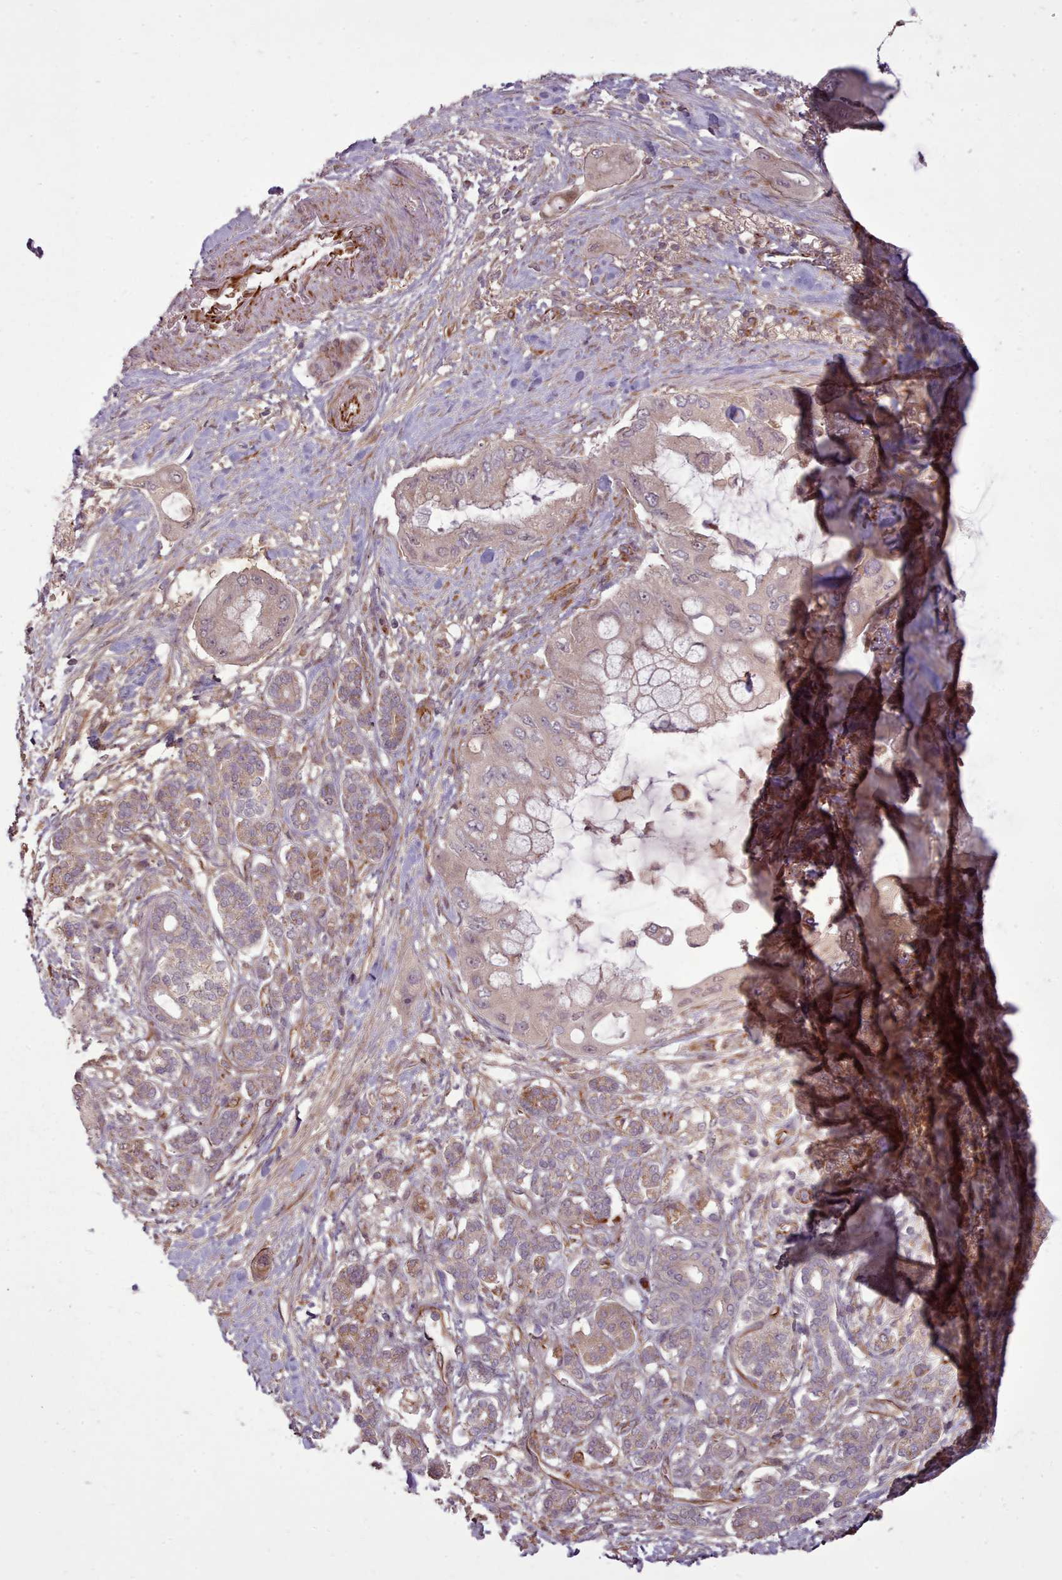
{"staining": {"intensity": "weak", "quantity": ">75%", "location": "cytoplasmic/membranous"}, "tissue": "pancreatic cancer", "cell_type": "Tumor cells", "image_type": "cancer", "snomed": [{"axis": "morphology", "description": "Adenocarcinoma, NOS"}, {"axis": "topography", "description": "Pancreas"}], "caption": "Protein expression analysis of human pancreatic cancer (adenocarcinoma) reveals weak cytoplasmic/membranous positivity in approximately >75% of tumor cells.", "gene": "GBGT1", "patient": {"sex": "male", "age": 57}}